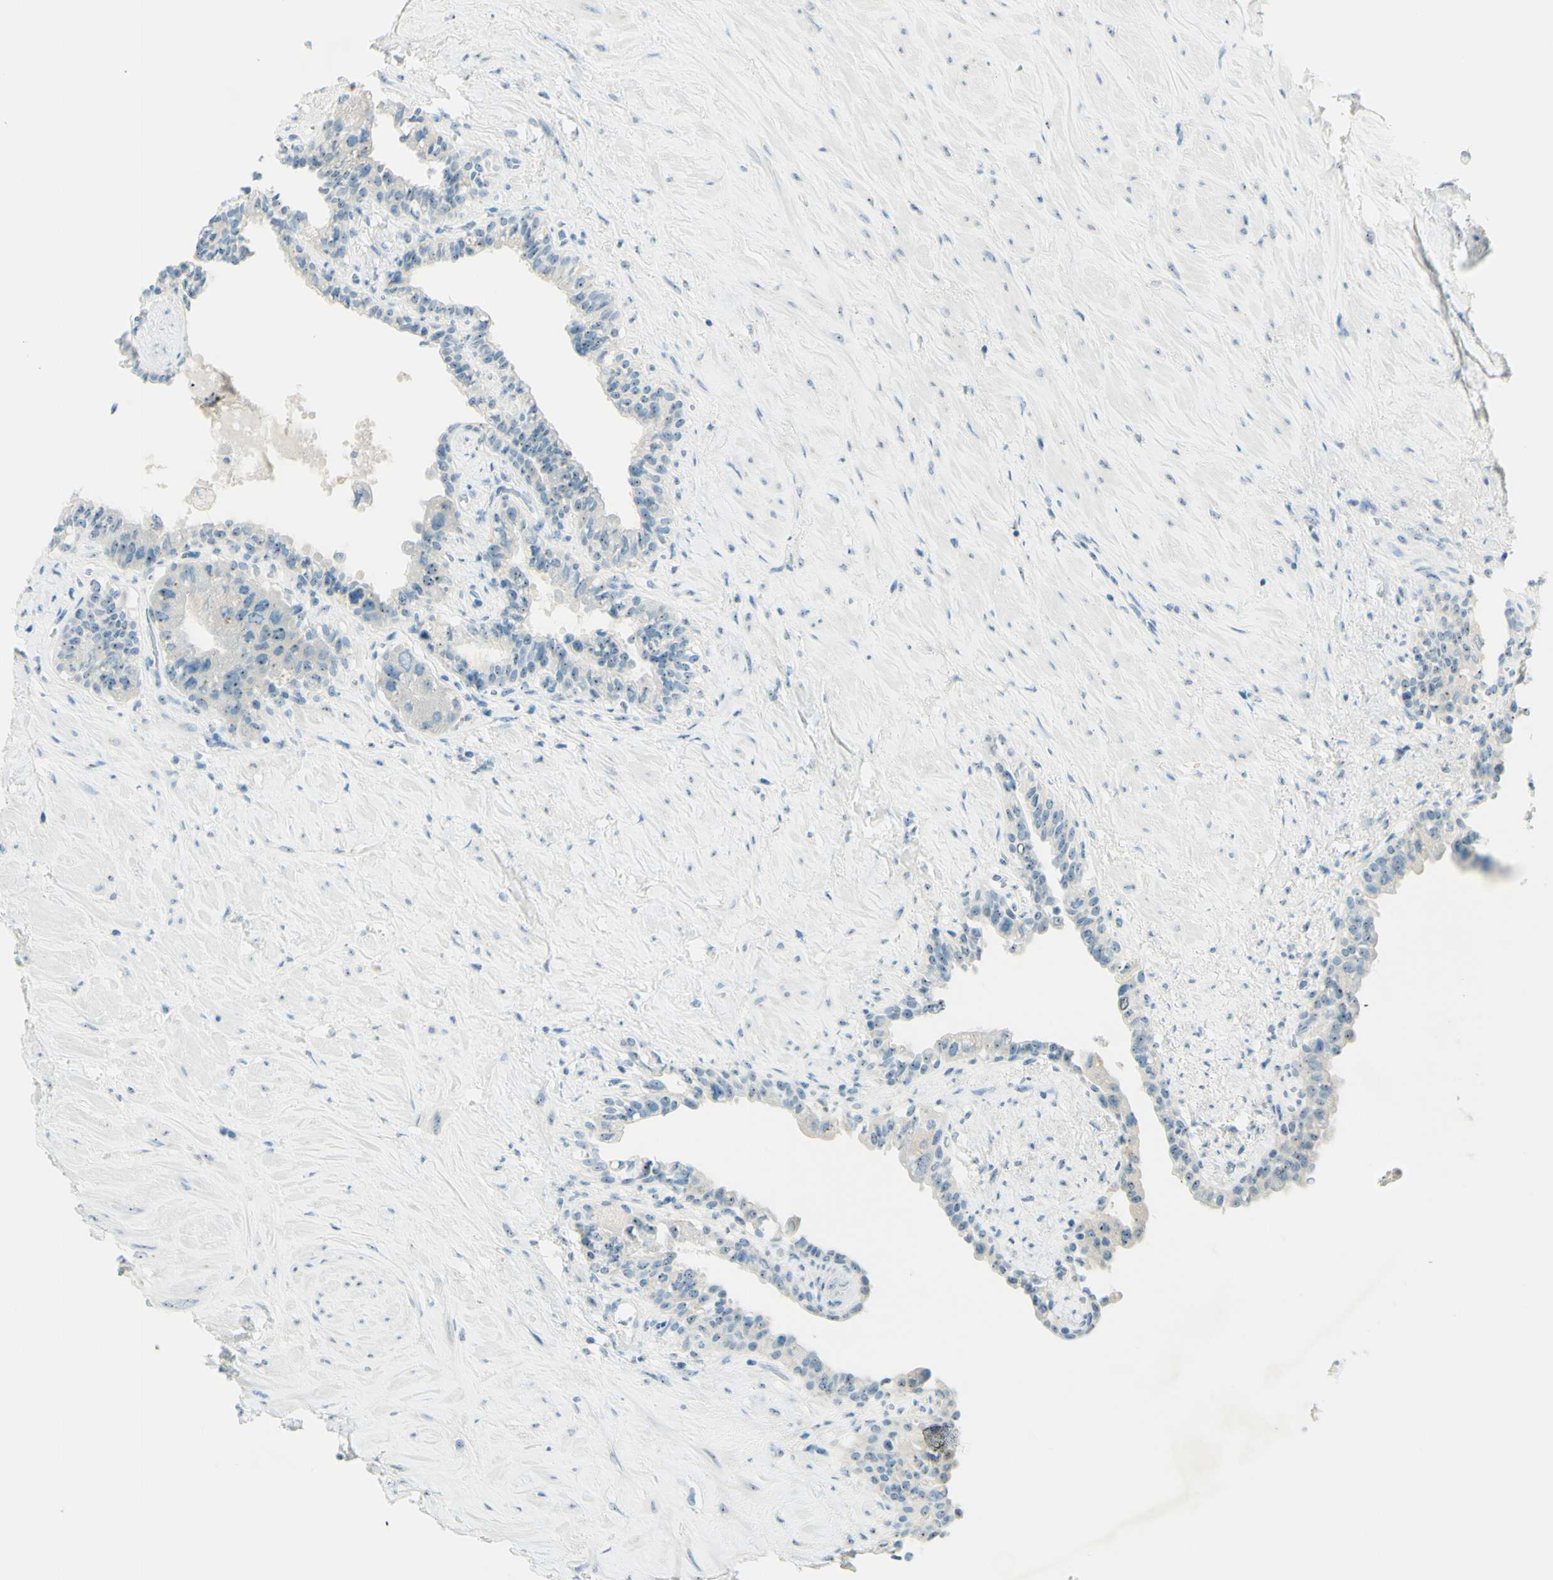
{"staining": {"intensity": "weak", "quantity": "25%-75%", "location": "nuclear"}, "tissue": "seminal vesicle", "cell_type": "Glandular cells", "image_type": "normal", "snomed": [{"axis": "morphology", "description": "Normal tissue, NOS"}, {"axis": "topography", "description": "Seminal veicle"}], "caption": "Brown immunohistochemical staining in benign seminal vesicle reveals weak nuclear staining in about 25%-75% of glandular cells. (DAB (3,3'-diaminobenzidine) IHC with brightfield microscopy, high magnification).", "gene": "FMR1NB", "patient": {"sex": "male", "age": 63}}